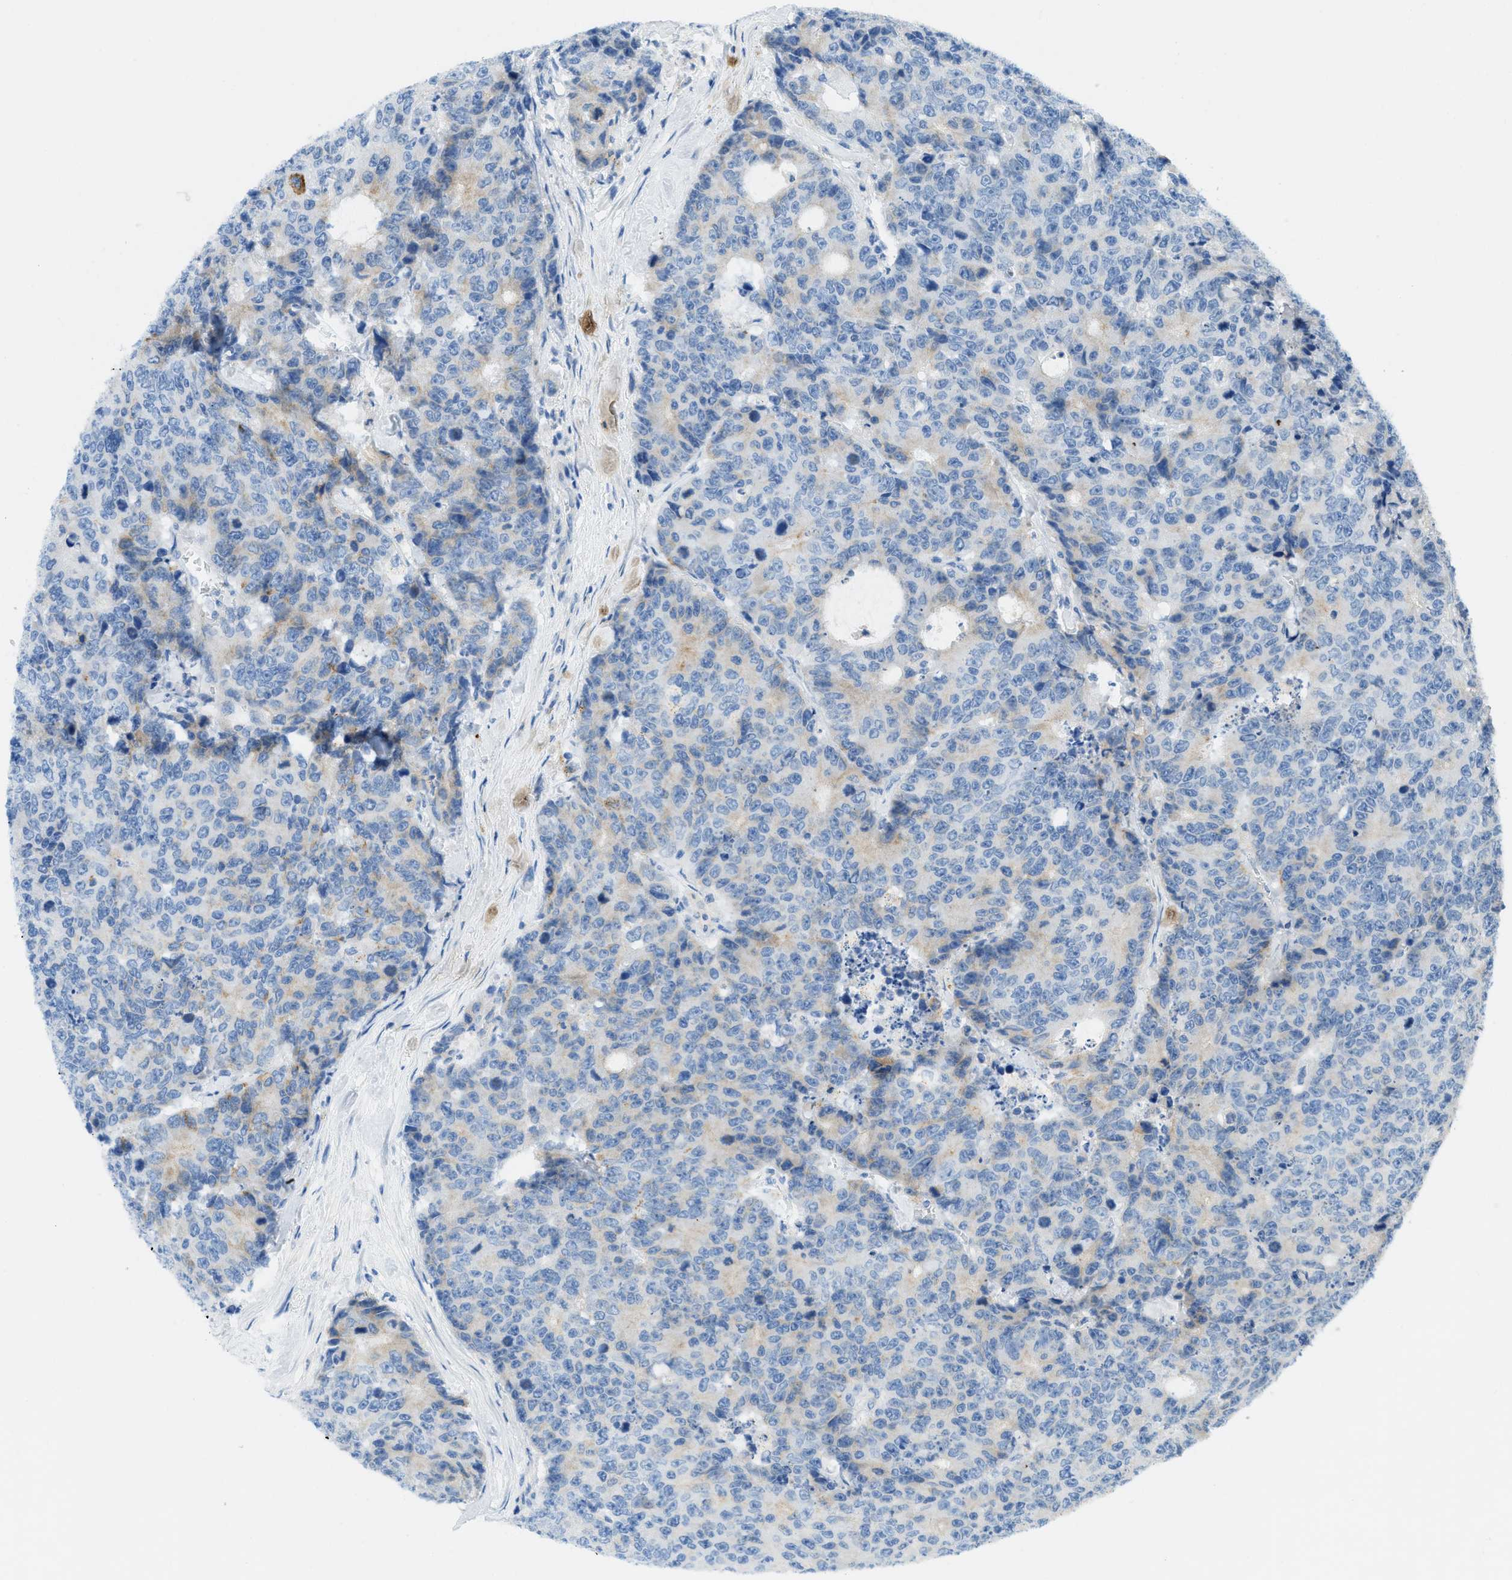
{"staining": {"intensity": "weak", "quantity": "<25%", "location": "cytoplasmic/membranous"}, "tissue": "colorectal cancer", "cell_type": "Tumor cells", "image_type": "cancer", "snomed": [{"axis": "morphology", "description": "Adenocarcinoma, NOS"}, {"axis": "topography", "description": "Colon"}], "caption": "Immunohistochemical staining of human adenocarcinoma (colorectal) exhibits no significant expression in tumor cells.", "gene": "TMEM248", "patient": {"sex": "female", "age": 86}}